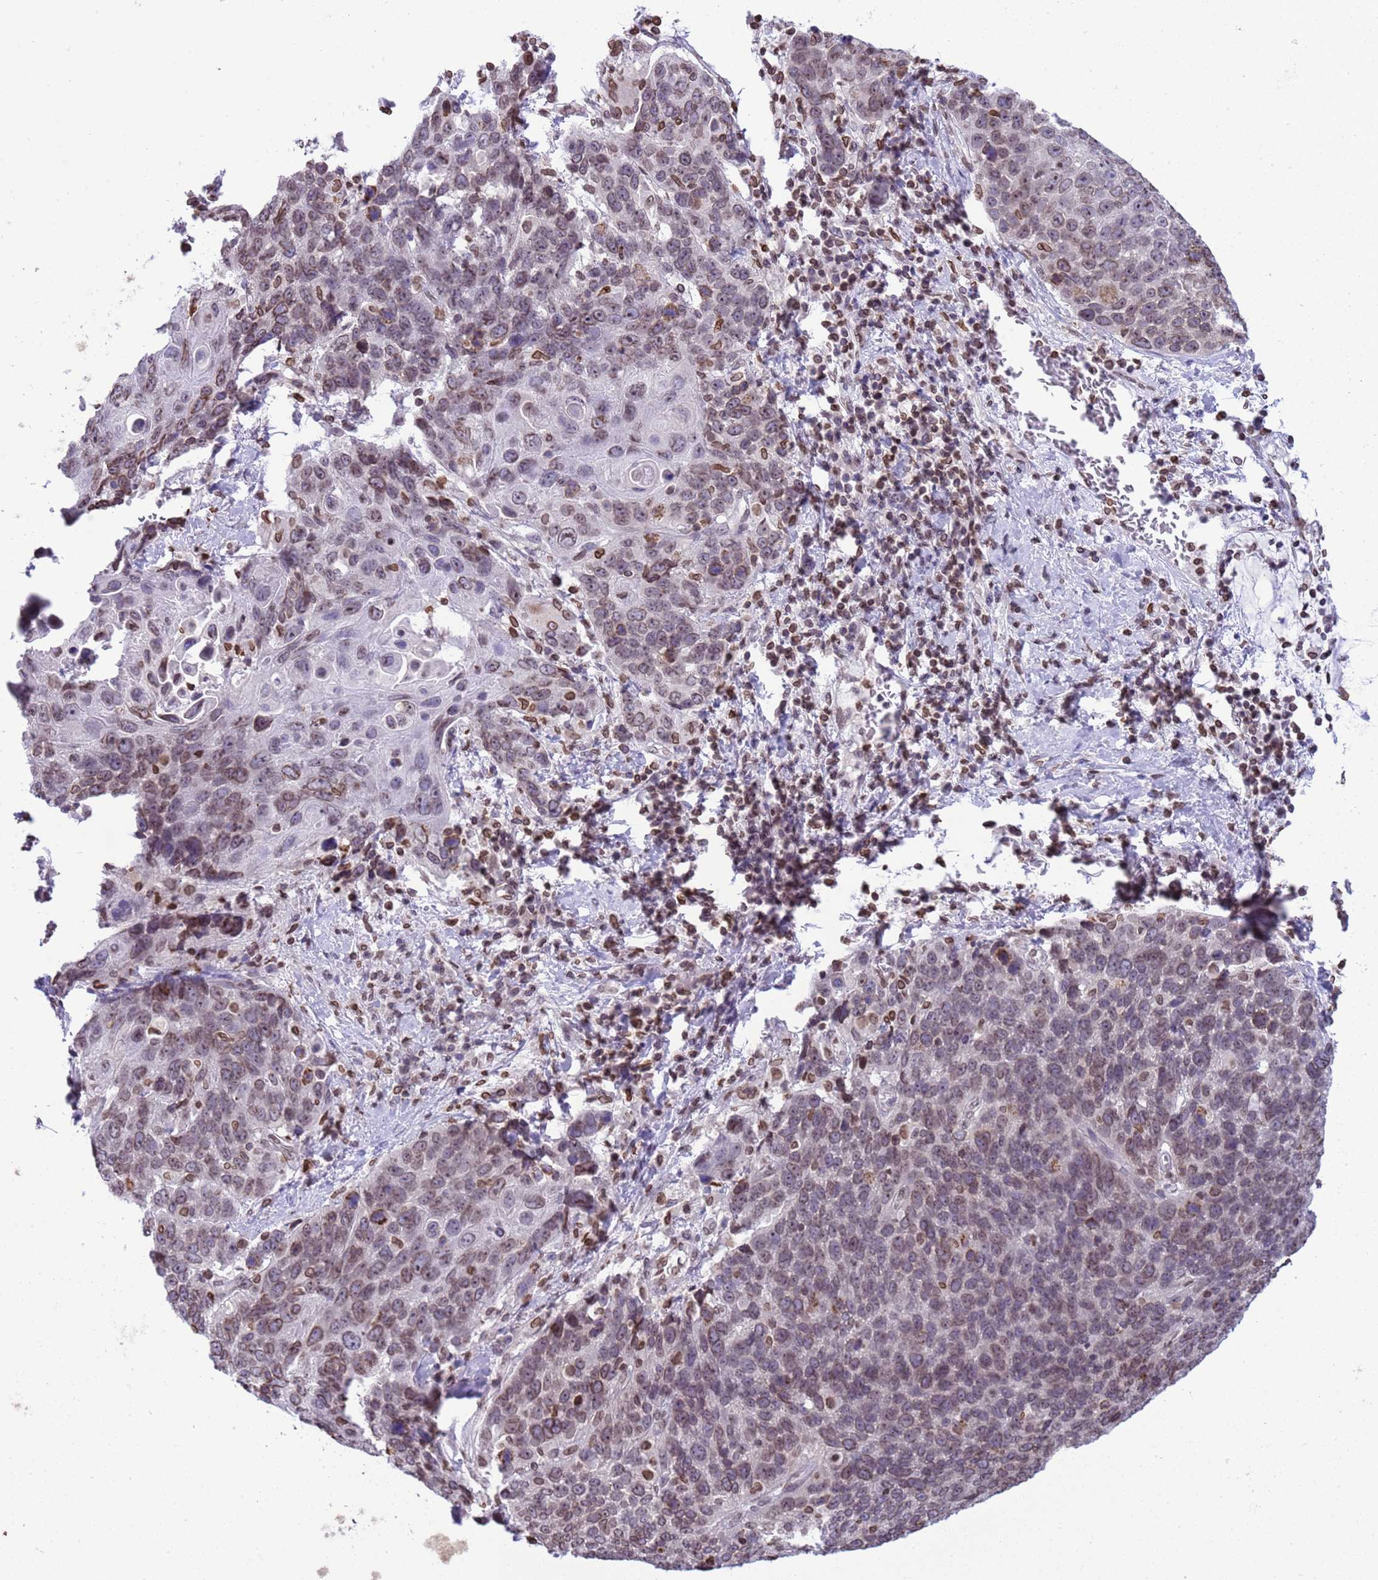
{"staining": {"intensity": "moderate", "quantity": "<25%", "location": "cytoplasmic/membranous,nuclear"}, "tissue": "lung cancer", "cell_type": "Tumor cells", "image_type": "cancer", "snomed": [{"axis": "morphology", "description": "Squamous cell carcinoma, NOS"}, {"axis": "topography", "description": "Lung"}], "caption": "Lung cancer stained with immunohistochemistry (IHC) shows moderate cytoplasmic/membranous and nuclear staining in about <25% of tumor cells.", "gene": "DHX37", "patient": {"sex": "male", "age": 66}}